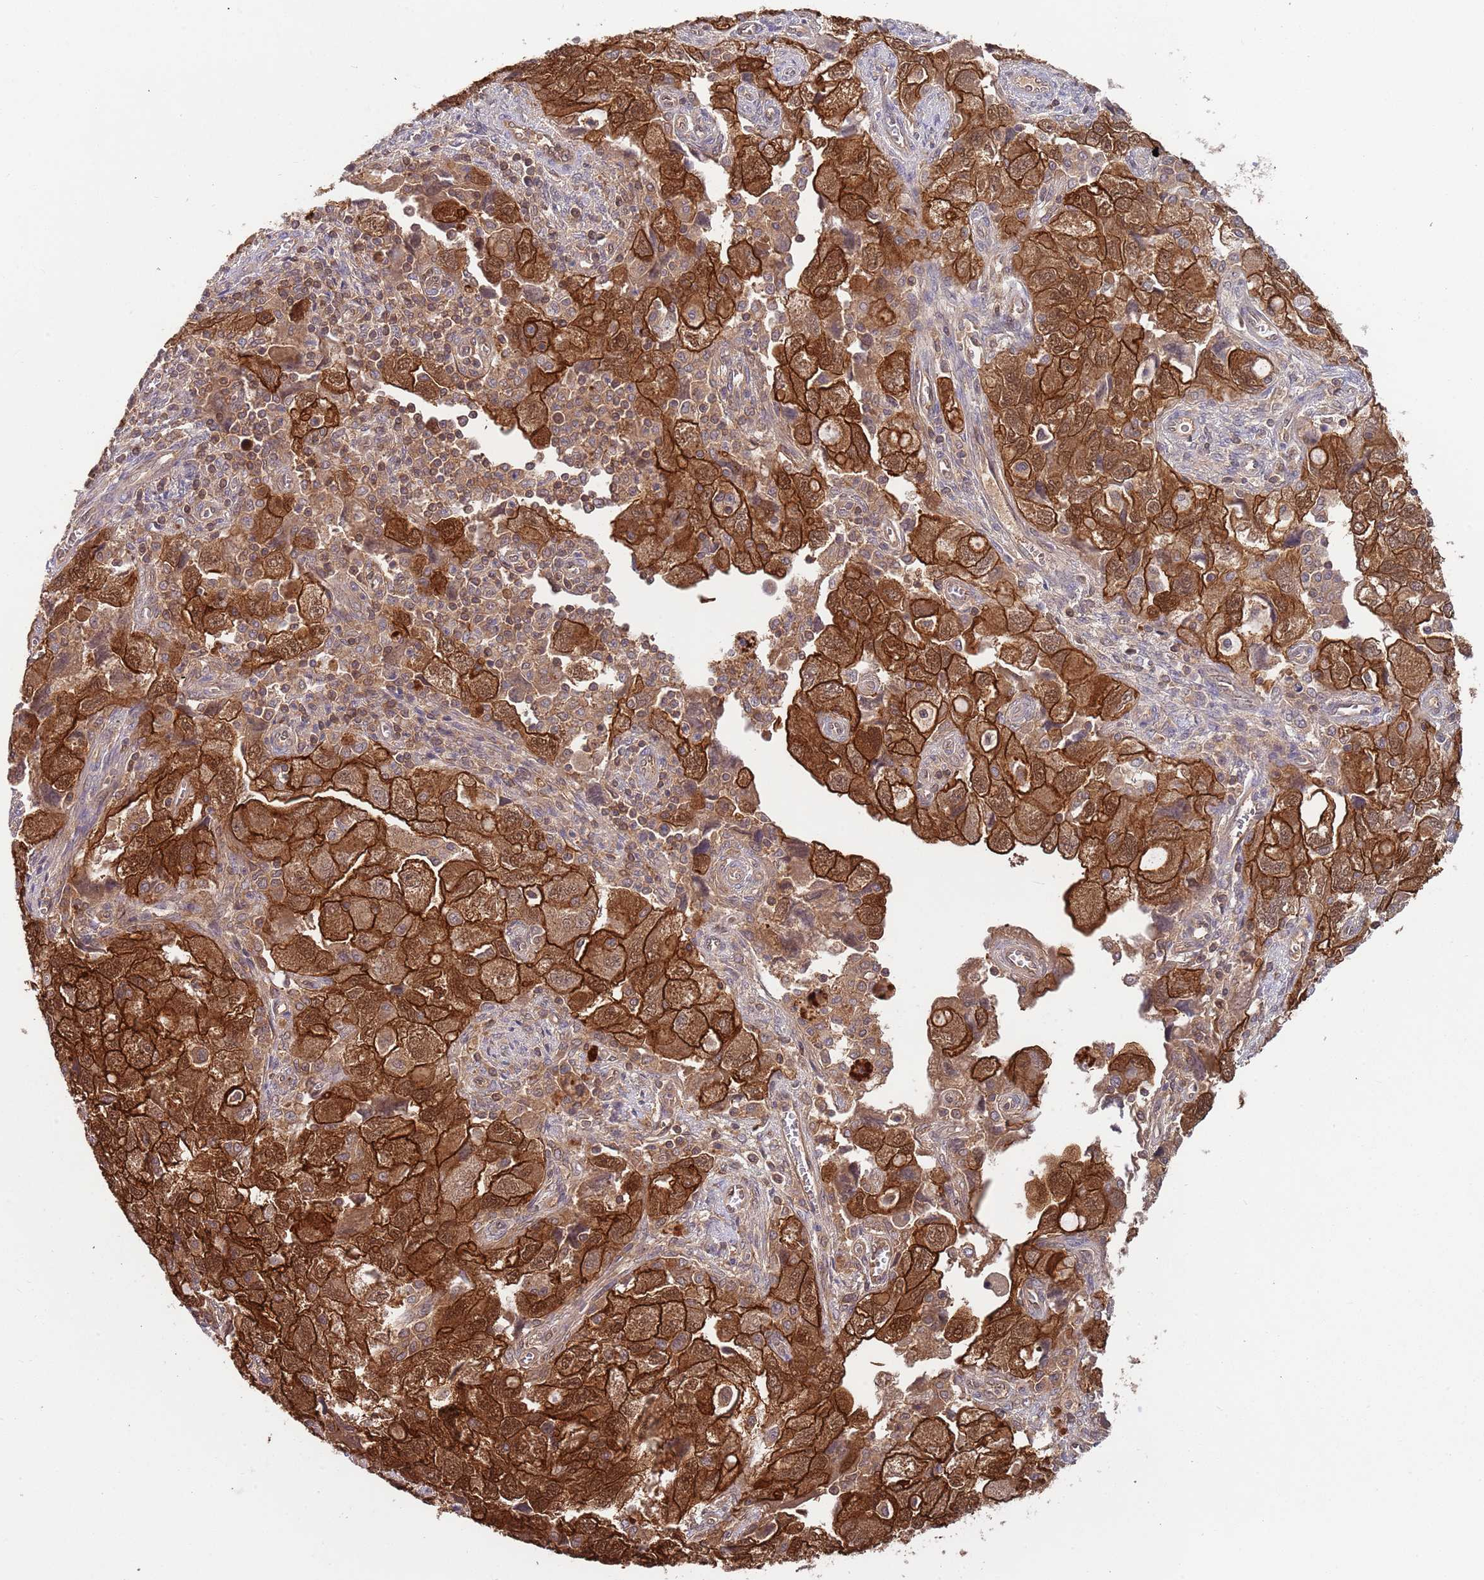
{"staining": {"intensity": "strong", "quantity": ">75%", "location": "cytoplasmic/membranous"}, "tissue": "ovarian cancer", "cell_type": "Tumor cells", "image_type": "cancer", "snomed": [{"axis": "morphology", "description": "Carcinoma, NOS"}, {"axis": "morphology", "description": "Cystadenocarcinoma, serous, NOS"}, {"axis": "topography", "description": "Ovary"}], "caption": "Ovarian cancer stained with a protein marker exhibits strong staining in tumor cells.", "gene": "GSDMD", "patient": {"sex": "female", "age": 69}}